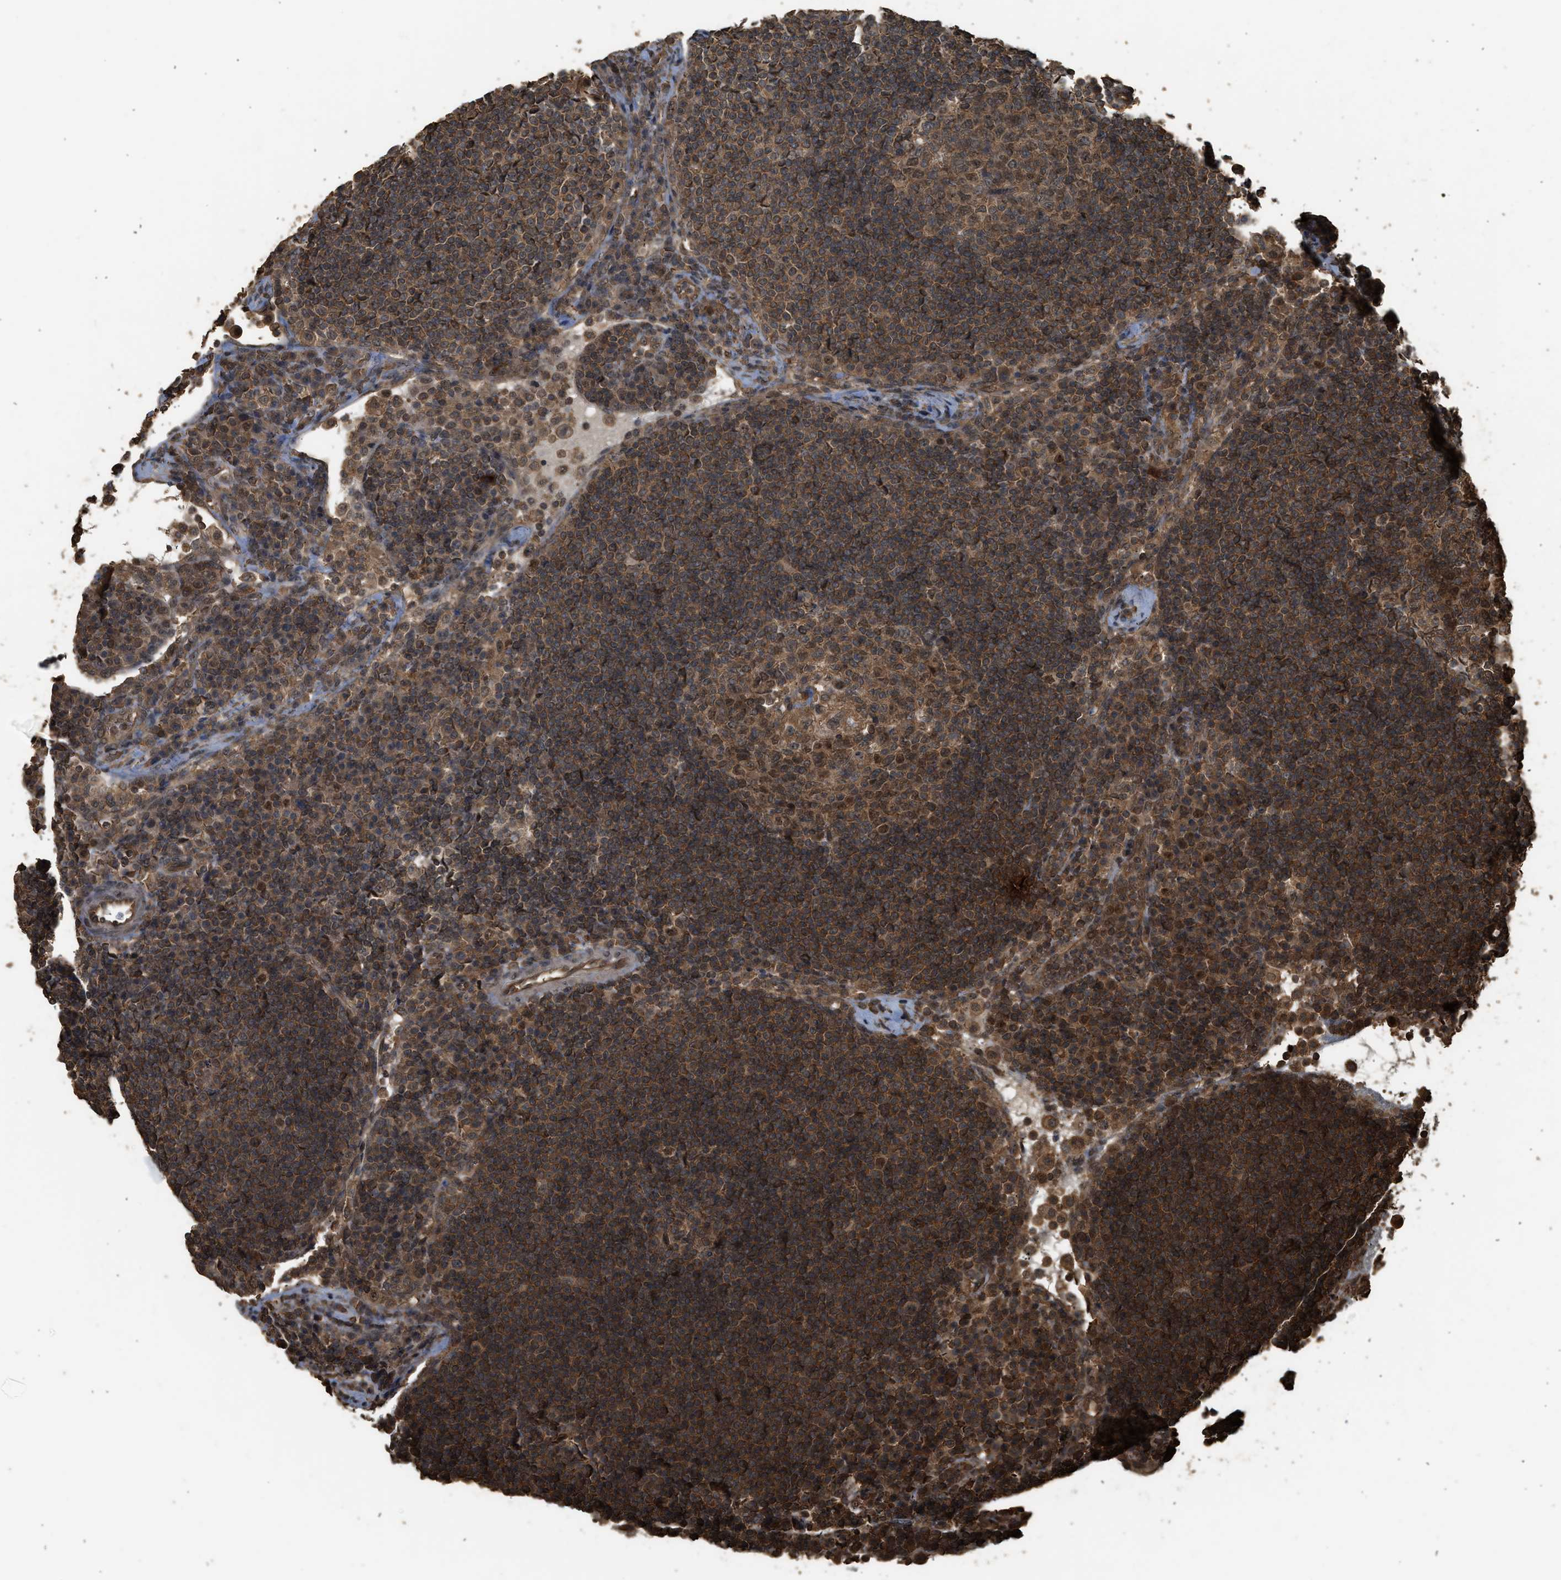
{"staining": {"intensity": "strong", "quantity": ">75%", "location": "cytoplasmic/membranous,nuclear"}, "tissue": "lymph node", "cell_type": "Germinal center cells", "image_type": "normal", "snomed": [{"axis": "morphology", "description": "Normal tissue, NOS"}, {"axis": "topography", "description": "Lymph node"}], "caption": "A histopathology image showing strong cytoplasmic/membranous,nuclear staining in about >75% of germinal center cells in benign lymph node, as visualized by brown immunohistochemical staining.", "gene": "MYBL2", "patient": {"sex": "female", "age": 53}}